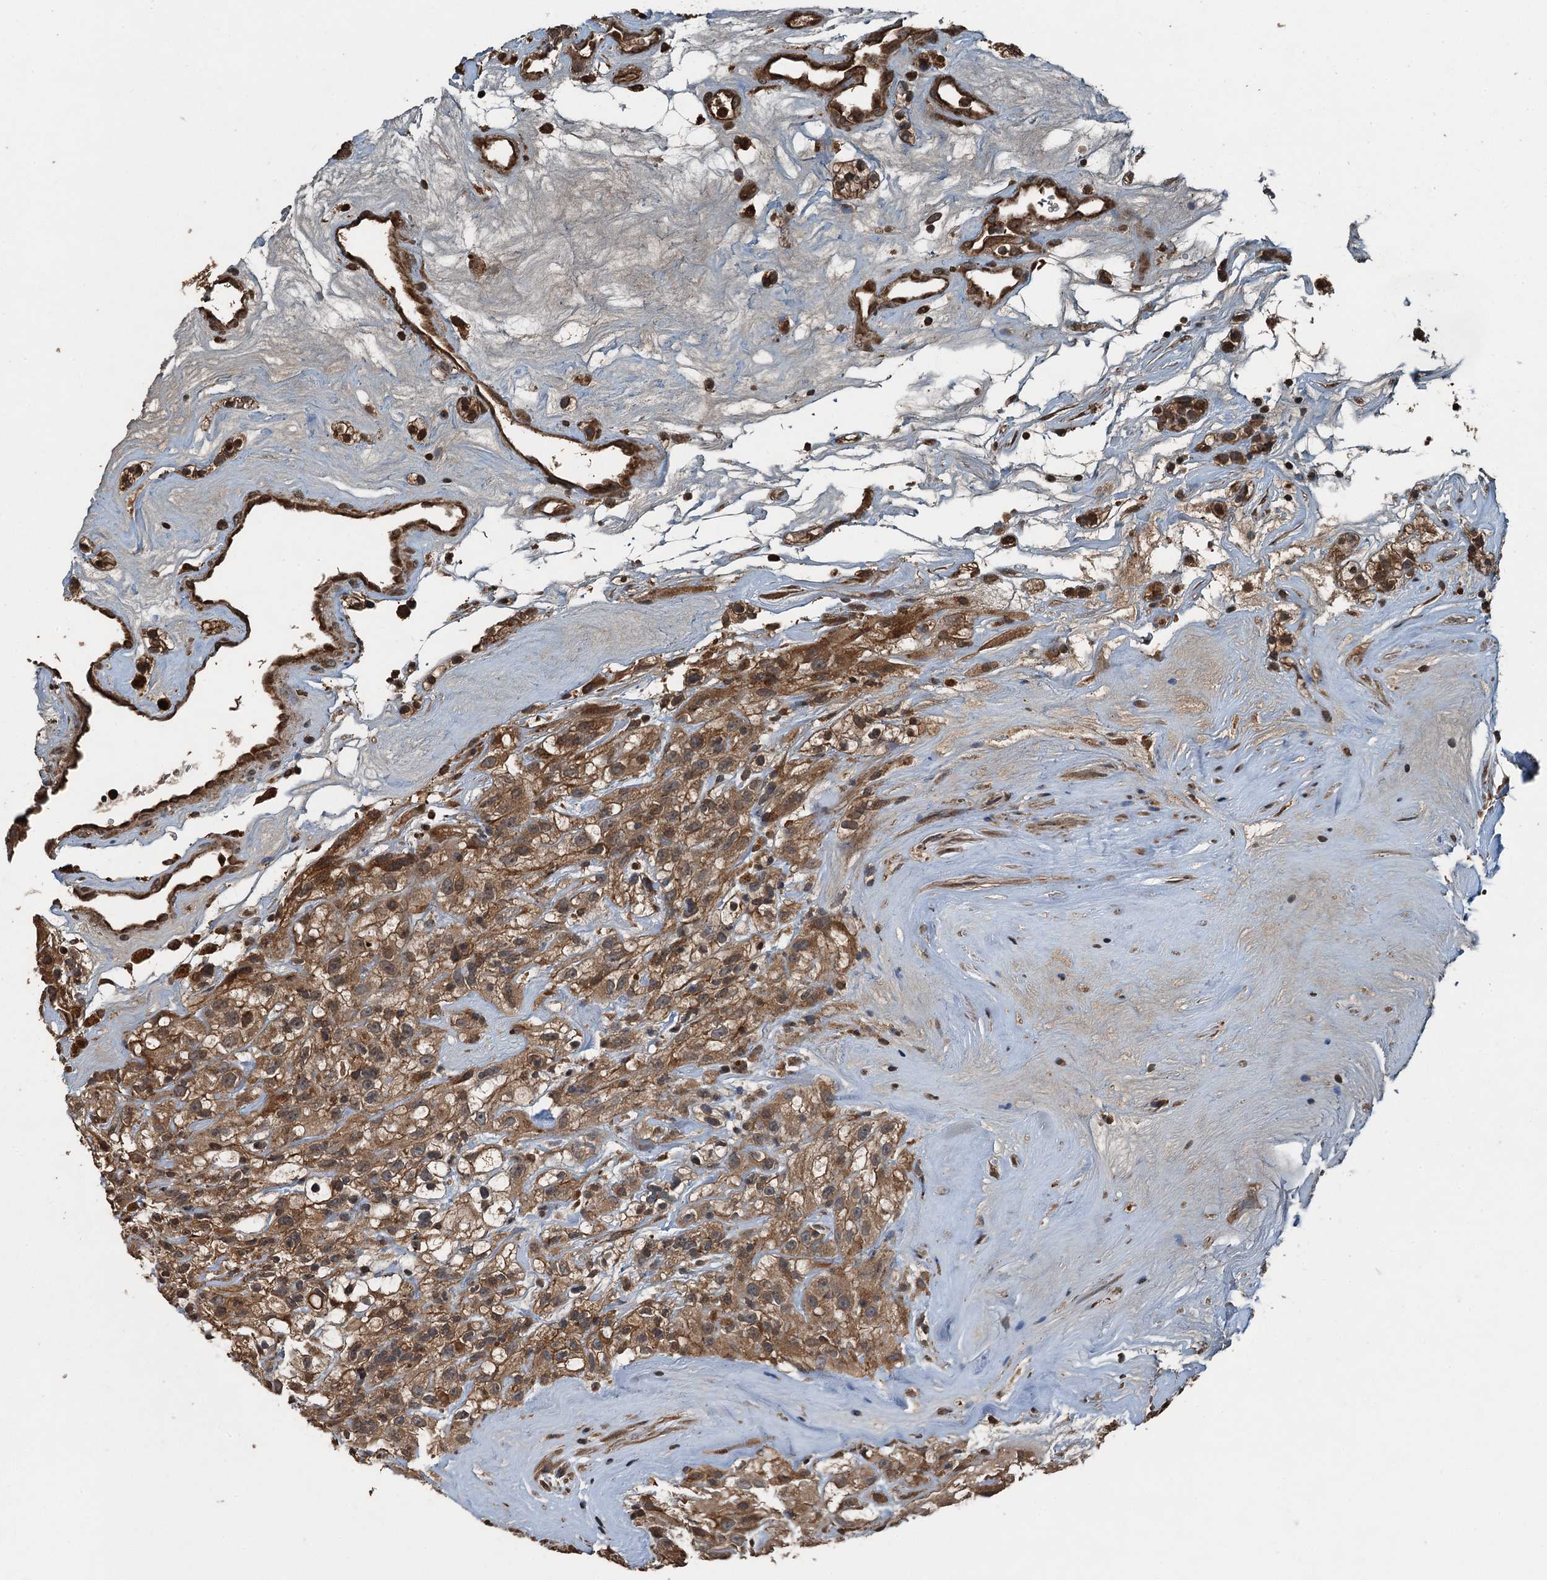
{"staining": {"intensity": "moderate", "quantity": ">75%", "location": "cytoplasmic/membranous,nuclear"}, "tissue": "renal cancer", "cell_type": "Tumor cells", "image_type": "cancer", "snomed": [{"axis": "morphology", "description": "Adenocarcinoma, NOS"}, {"axis": "topography", "description": "Kidney"}], "caption": "Moderate cytoplasmic/membranous and nuclear positivity for a protein is identified in about >75% of tumor cells of renal cancer (adenocarcinoma) using immunohistochemistry.", "gene": "TCTN1", "patient": {"sex": "female", "age": 57}}